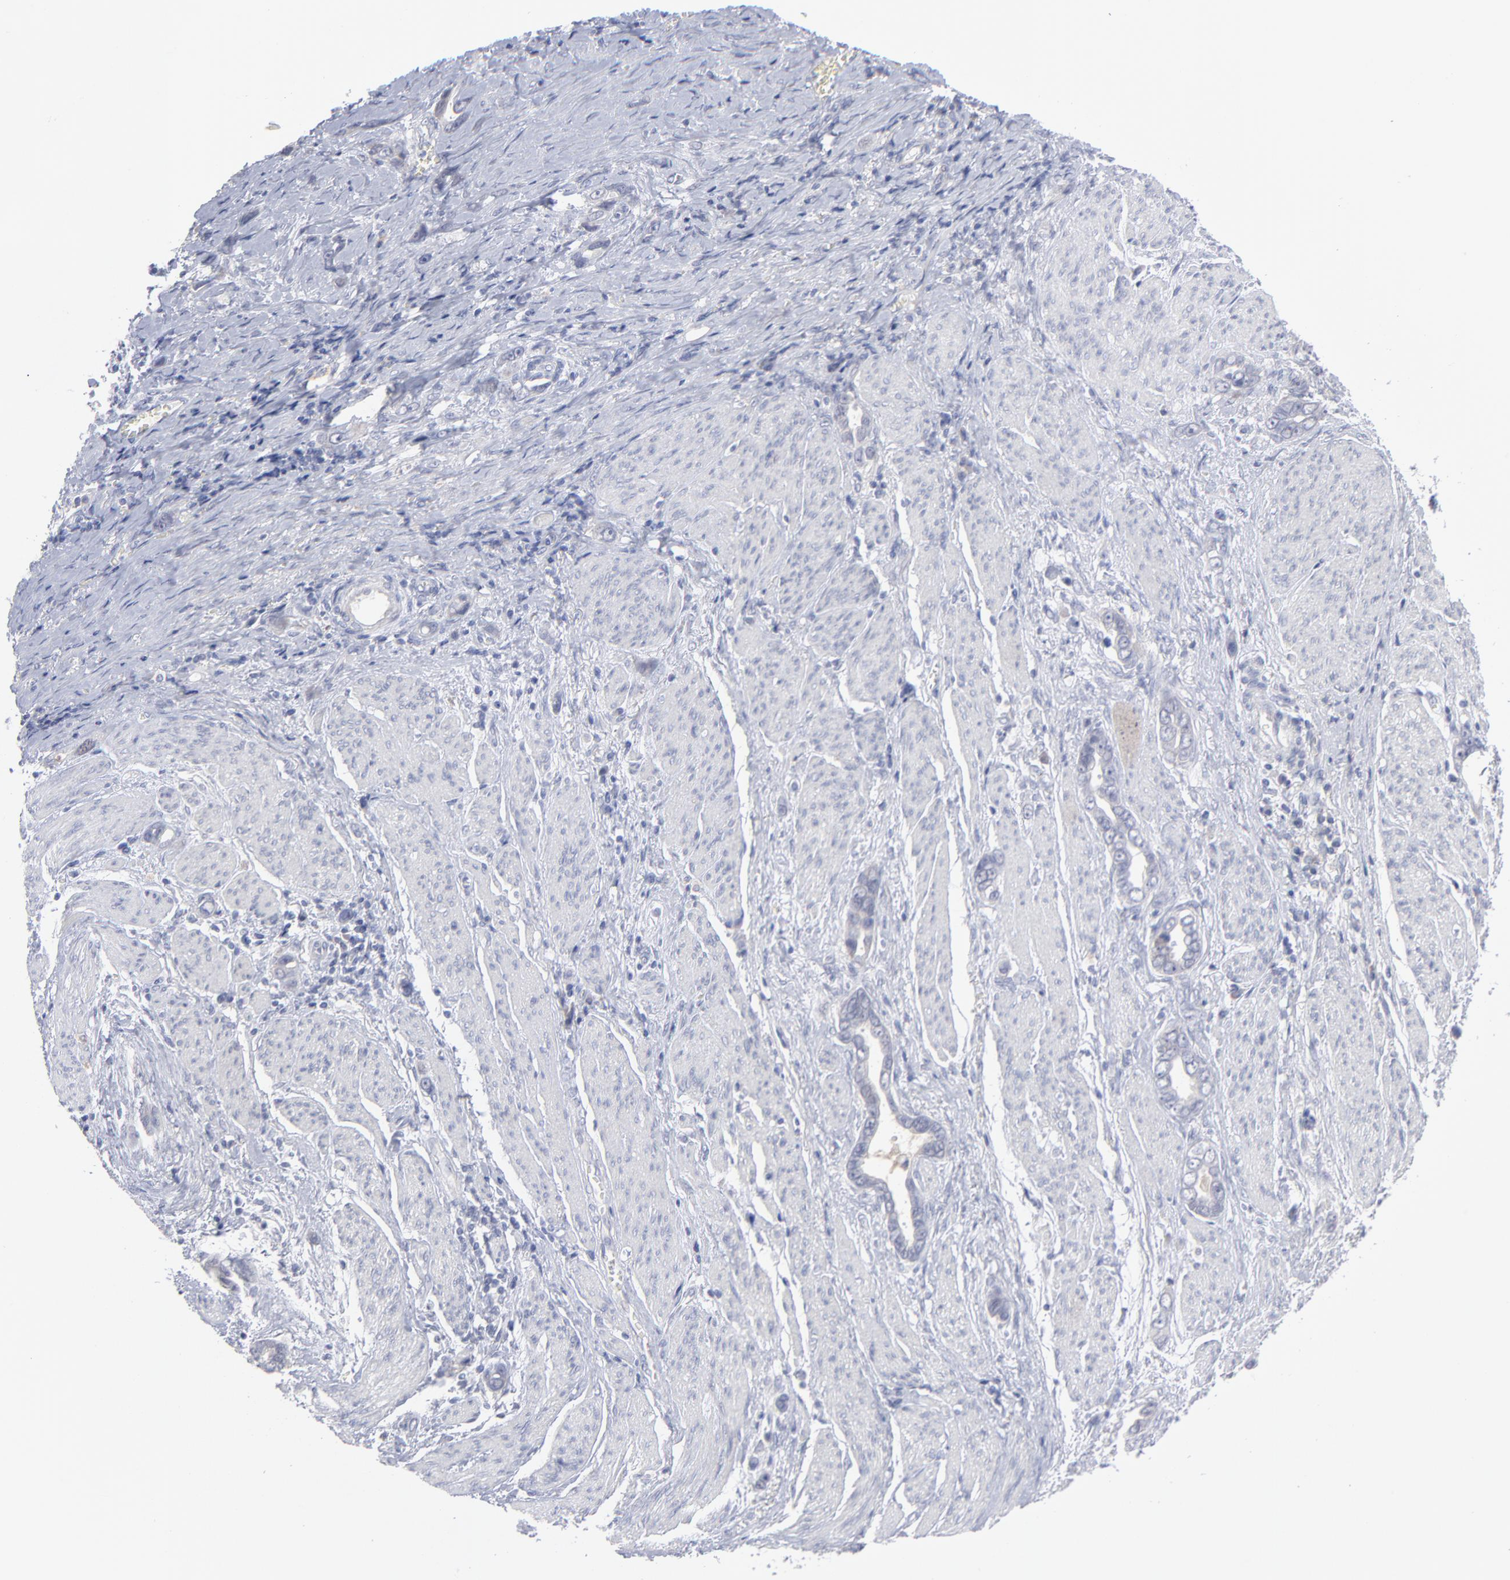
{"staining": {"intensity": "negative", "quantity": "none", "location": "none"}, "tissue": "stomach cancer", "cell_type": "Tumor cells", "image_type": "cancer", "snomed": [{"axis": "morphology", "description": "Adenocarcinoma, NOS"}, {"axis": "topography", "description": "Stomach"}], "caption": "The micrograph demonstrates no significant expression in tumor cells of stomach cancer (adenocarcinoma).", "gene": "RPS24", "patient": {"sex": "male", "age": 78}}